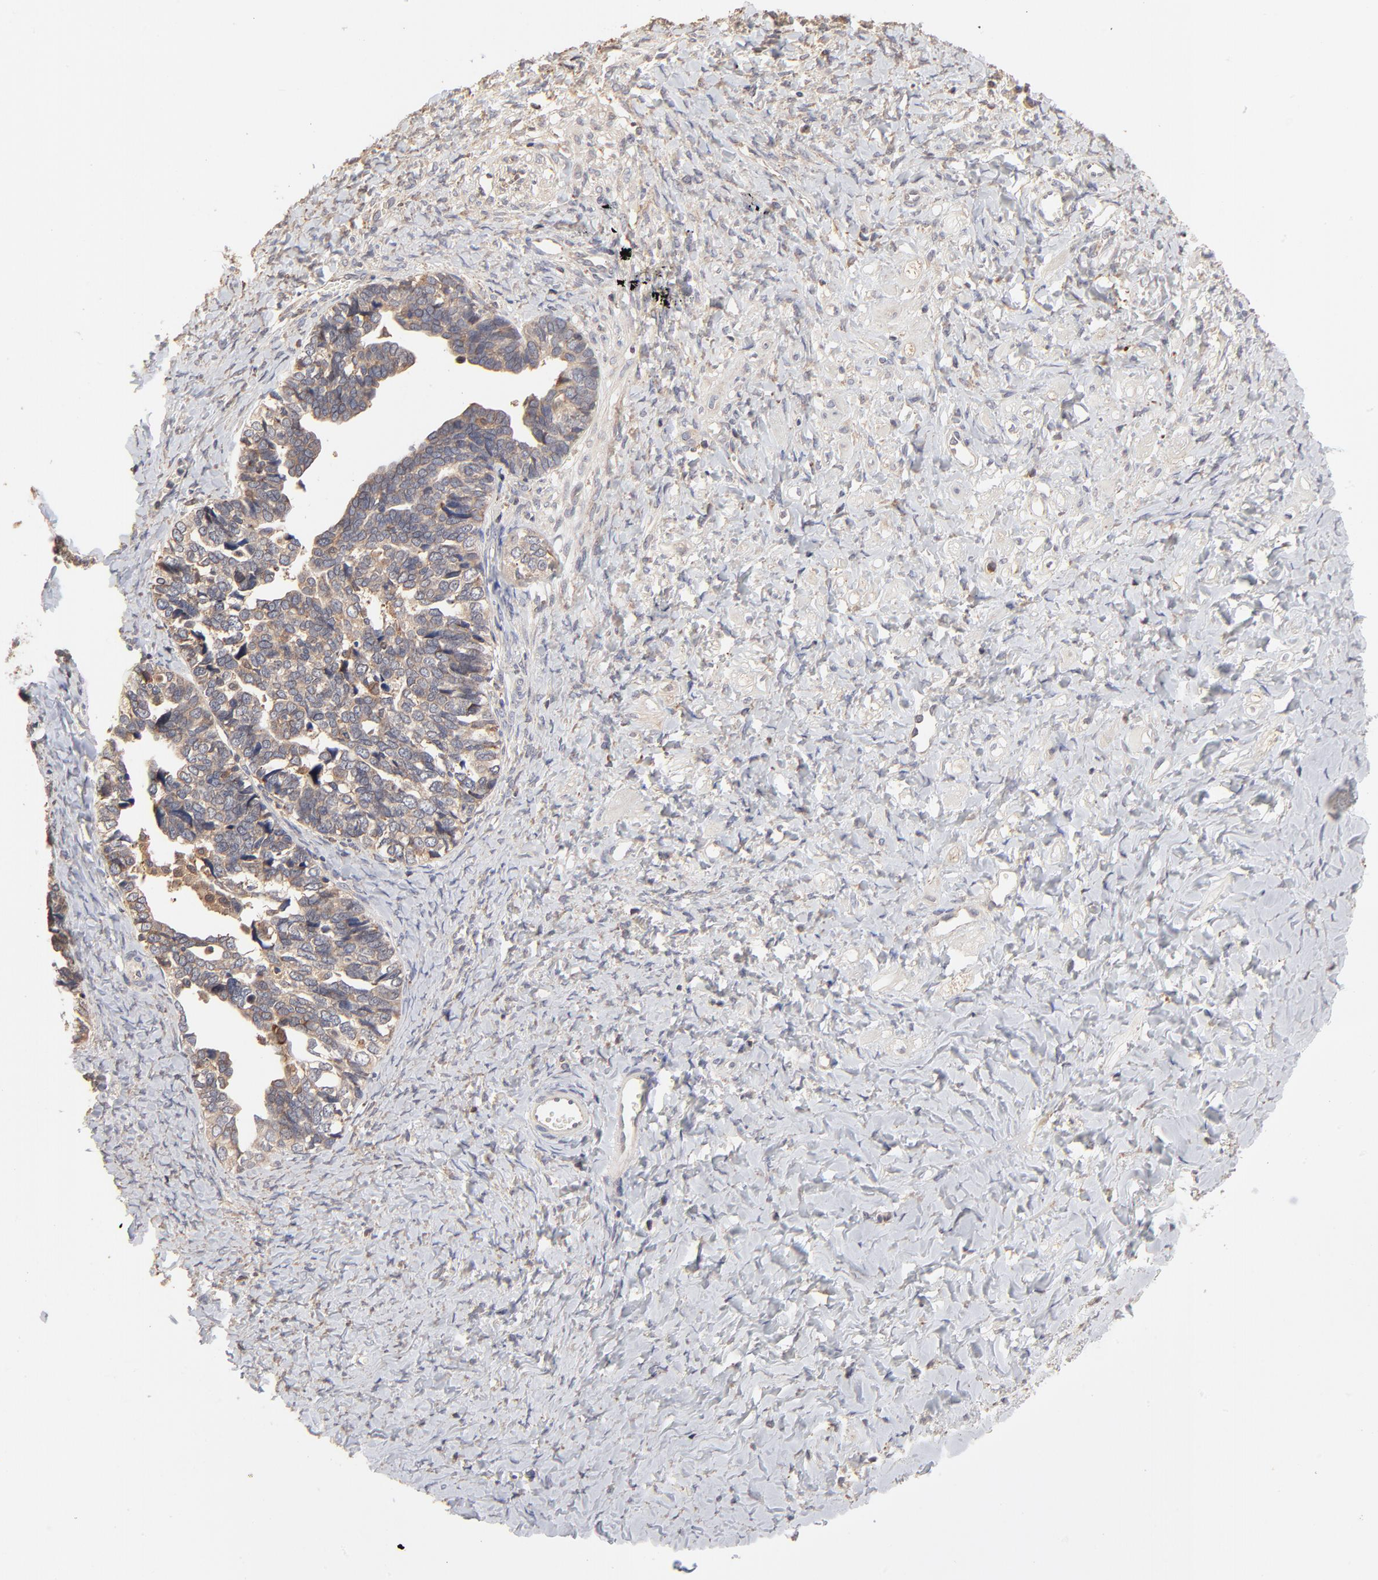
{"staining": {"intensity": "moderate", "quantity": ">75%", "location": "cytoplasmic/membranous"}, "tissue": "ovarian cancer", "cell_type": "Tumor cells", "image_type": "cancer", "snomed": [{"axis": "morphology", "description": "Cystadenocarcinoma, serous, NOS"}, {"axis": "topography", "description": "Ovary"}], "caption": "Ovarian cancer (serous cystadenocarcinoma) tissue demonstrates moderate cytoplasmic/membranous positivity in approximately >75% of tumor cells, visualized by immunohistochemistry.", "gene": "RNF213", "patient": {"sex": "female", "age": 77}}